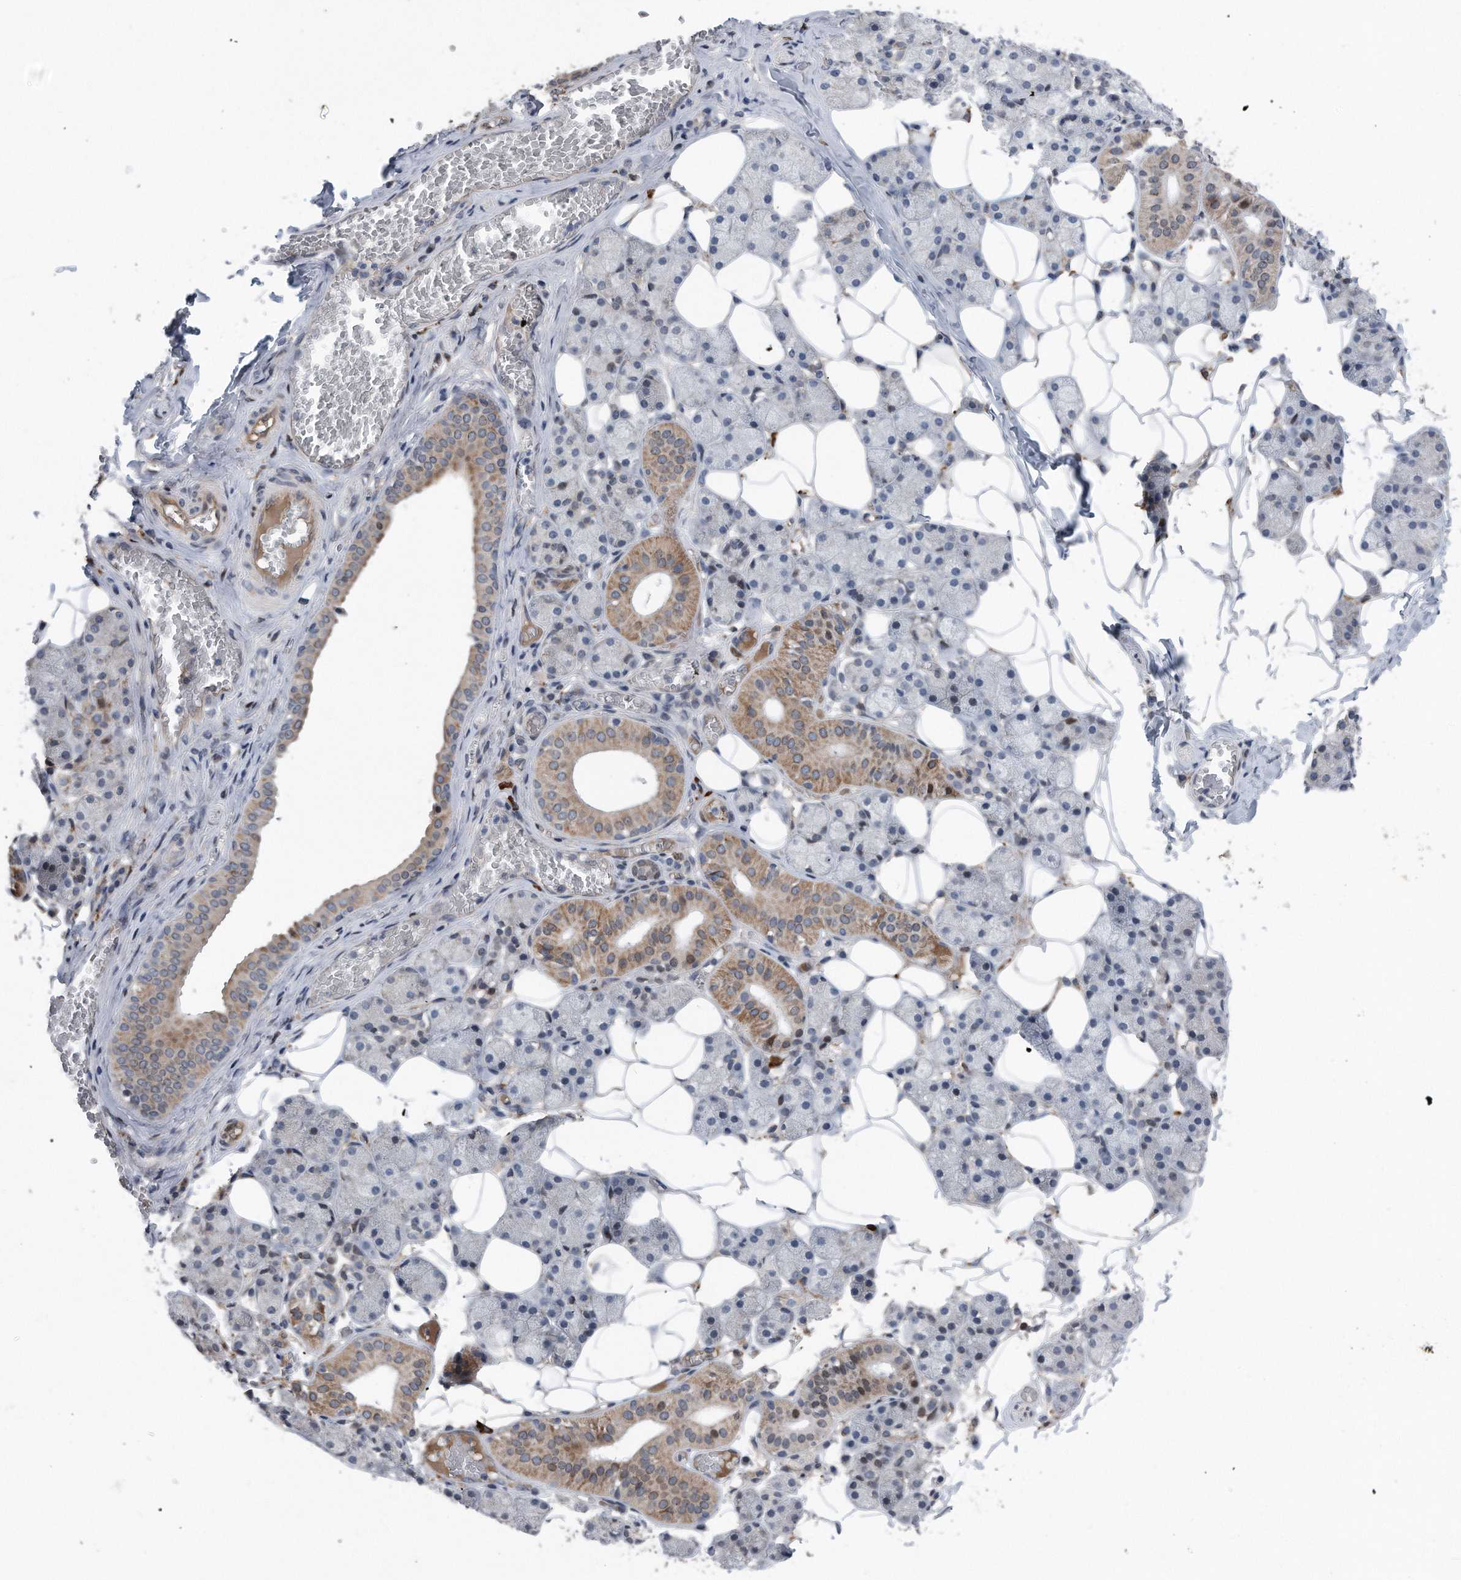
{"staining": {"intensity": "moderate", "quantity": "<25%", "location": "cytoplasmic/membranous"}, "tissue": "salivary gland", "cell_type": "Glandular cells", "image_type": "normal", "snomed": [{"axis": "morphology", "description": "Normal tissue, NOS"}, {"axis": "topography", "description": "Salivary gland"}], "caption": "Immunohistochemical staining of unremarkable salivary gland reveals moderate cytoplasmic/membranous protein expression in about <25% of glandular cells.", "gene": "DST", "patient": {"sex": "female", "age": 33}}